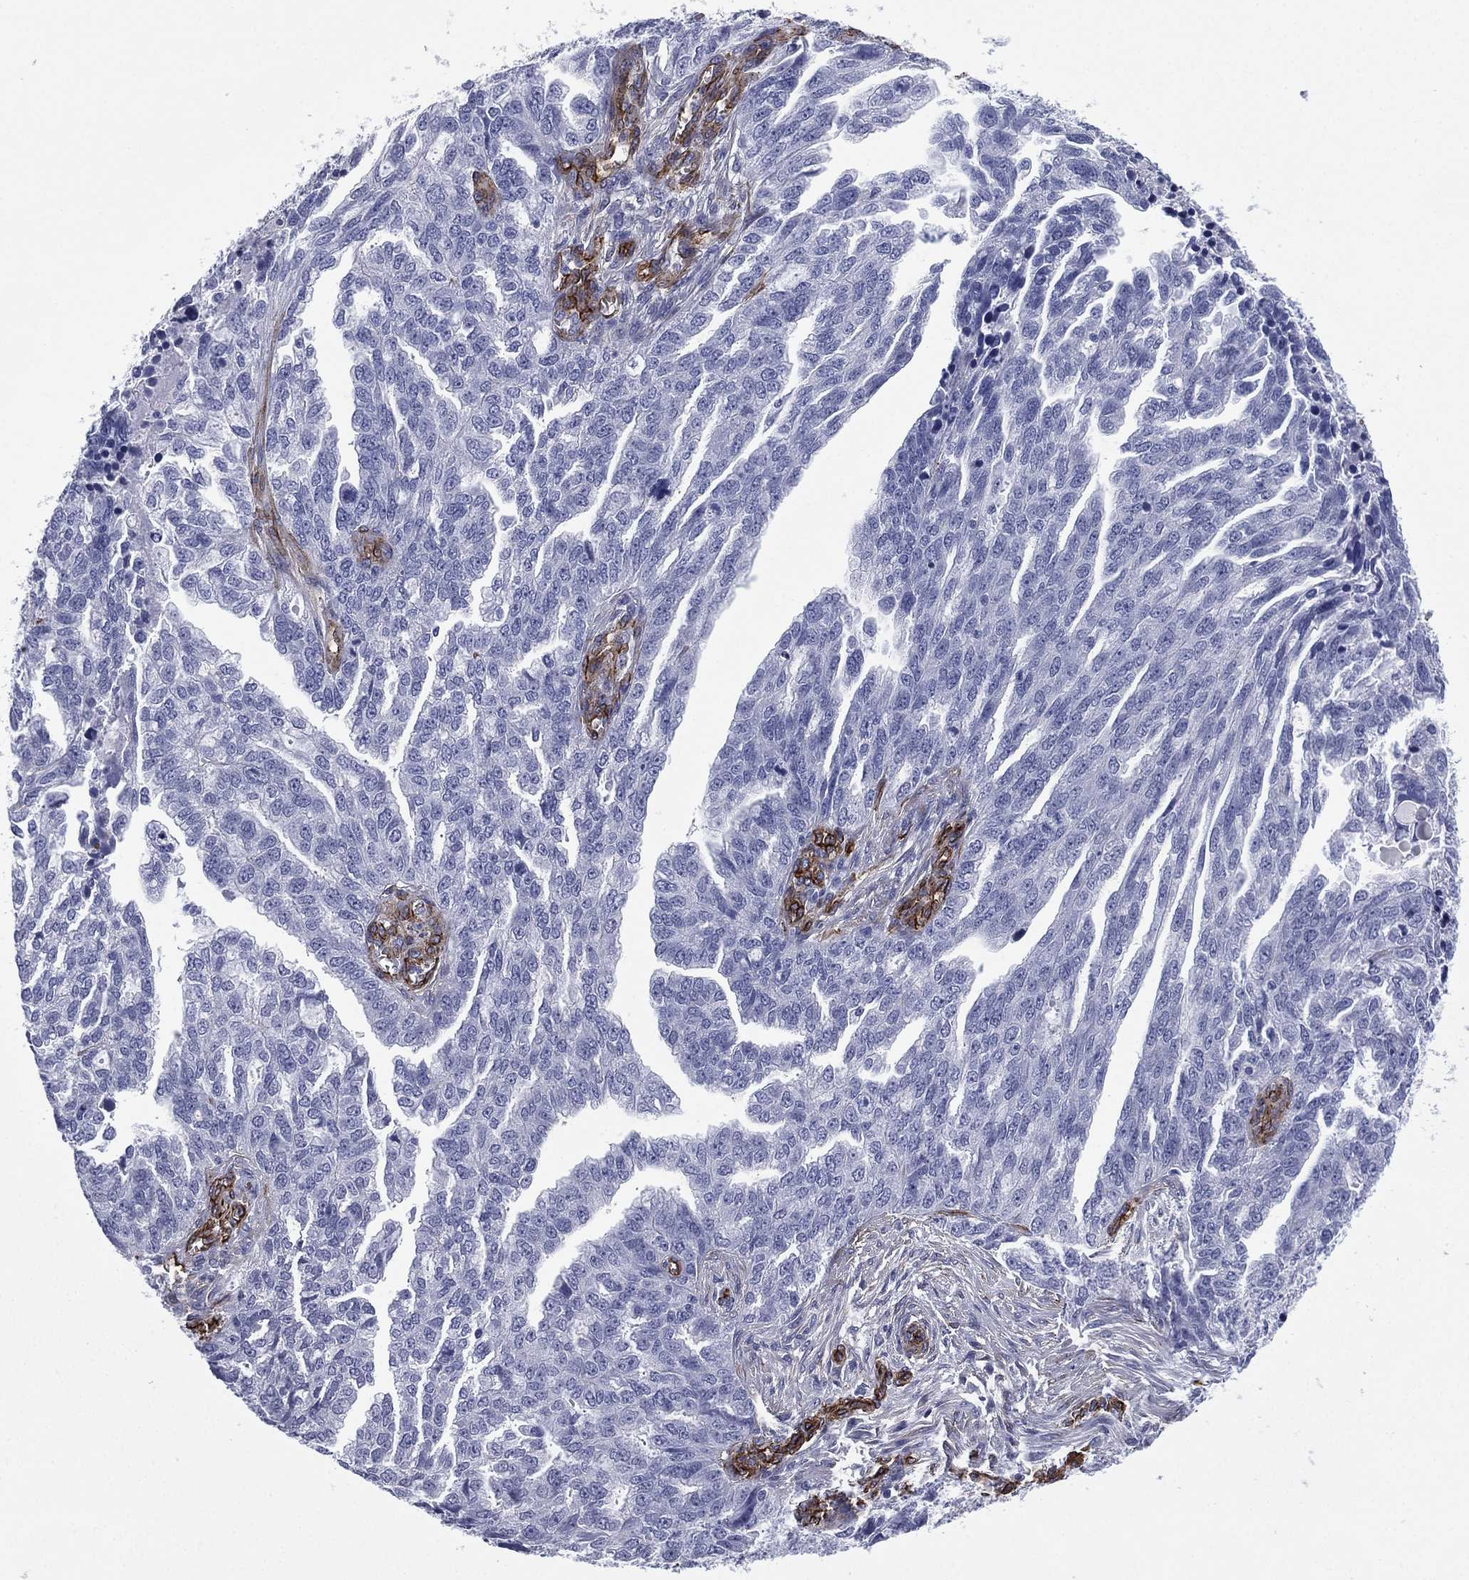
{"staining": {"intensity": "negative", "quantity": "none", "location": "none"}, "tissue": "ovarian cancer", "cell_type": "Tumor cells", "image_type": "cancer", "snomed": [{"axis": "morphology", "description": "Cystadenocarcinoma, serous, NOS"}, {"axis": "topography", "description": "Ovary"}], "caption": "Histopathology image shows no significant protein staining in tumor cells of ovarian serous cystadenocarcinoma.", "gene": "CAVIN3", "patient": {"sex": "female", "age": 51}}